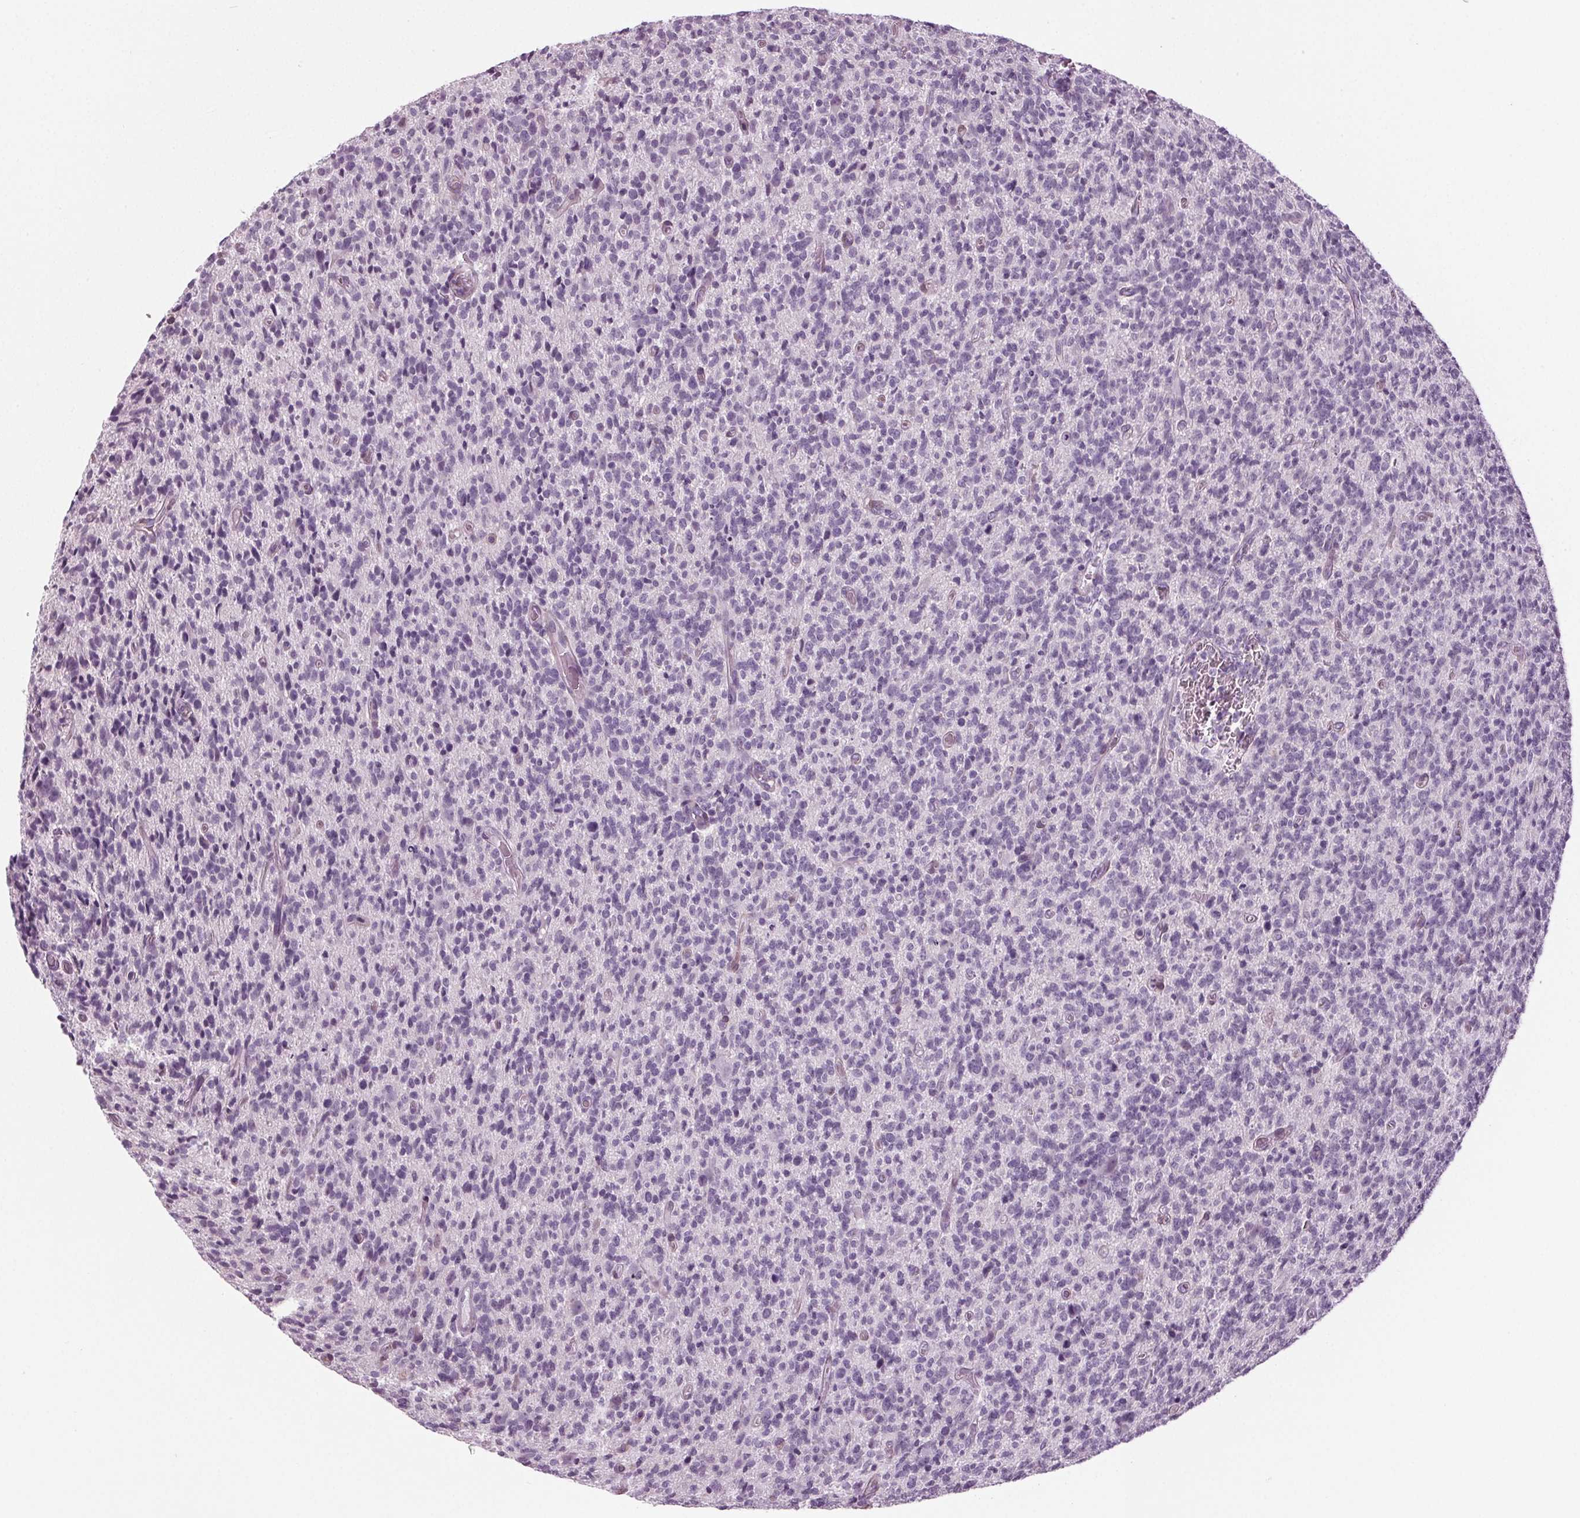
{"staining": {"intensity": "negative", "quantity": "none", "location": "none"}, "tissue": "glioma", "cell_type": "Tumor cells", "image_type": "cancer", "snomed": [{"axis": "morphology", "description": "Glioma, malignant, High grade"}, {"axis": "topography", "description": "Brain"}], "caption": "Glioma was stained to show a protein in brown. There is no significant expression in tumor cells. (Brightfield microscopy of DAB (3,3'-diaminobenzidine) IHC at high magnification).", "gene": "BHLHE22", "patient": {"sex": "male", "age": 76}}